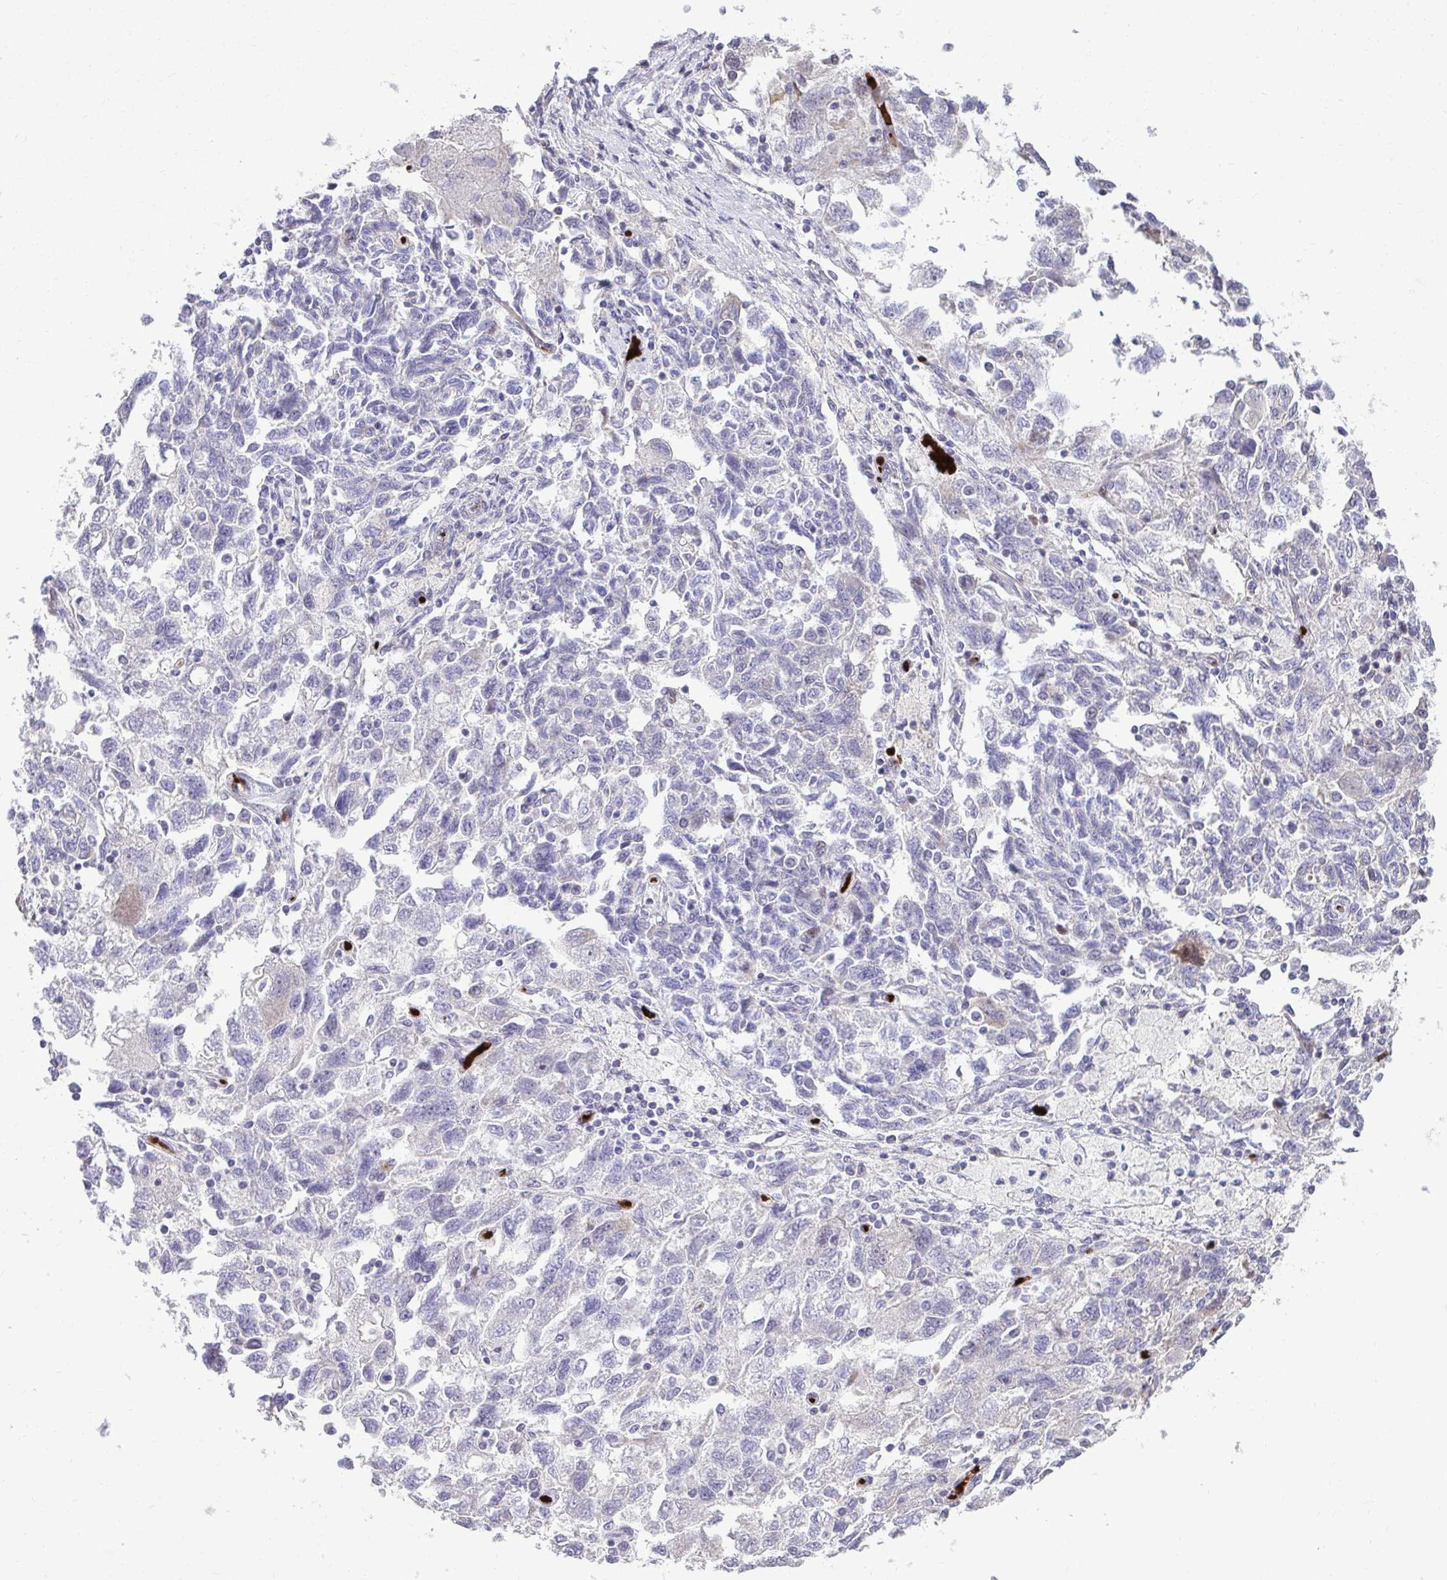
{"staining": {"intensity": "negative", "quantity": "none", "location": "none"}, "tissue": "ovarian cancer", "cell_type": "Tumor cells", "image_type": "cancer", "snomed": [{"axis": "morphology", "description": "Carcinoma, NOS"}, {"axis": "morphology", "description": "Cystadenocarcinoma, serous, NOS"}, {"axis": "topography", "description": "Ovary"}], "caption": "A histopathology image of human ovarian cancer (serous cystadenocarcinoma) is negative for staining in tumor cells.", "gene": "DLX4", "patient": {"sex": "female", "age": 69}}